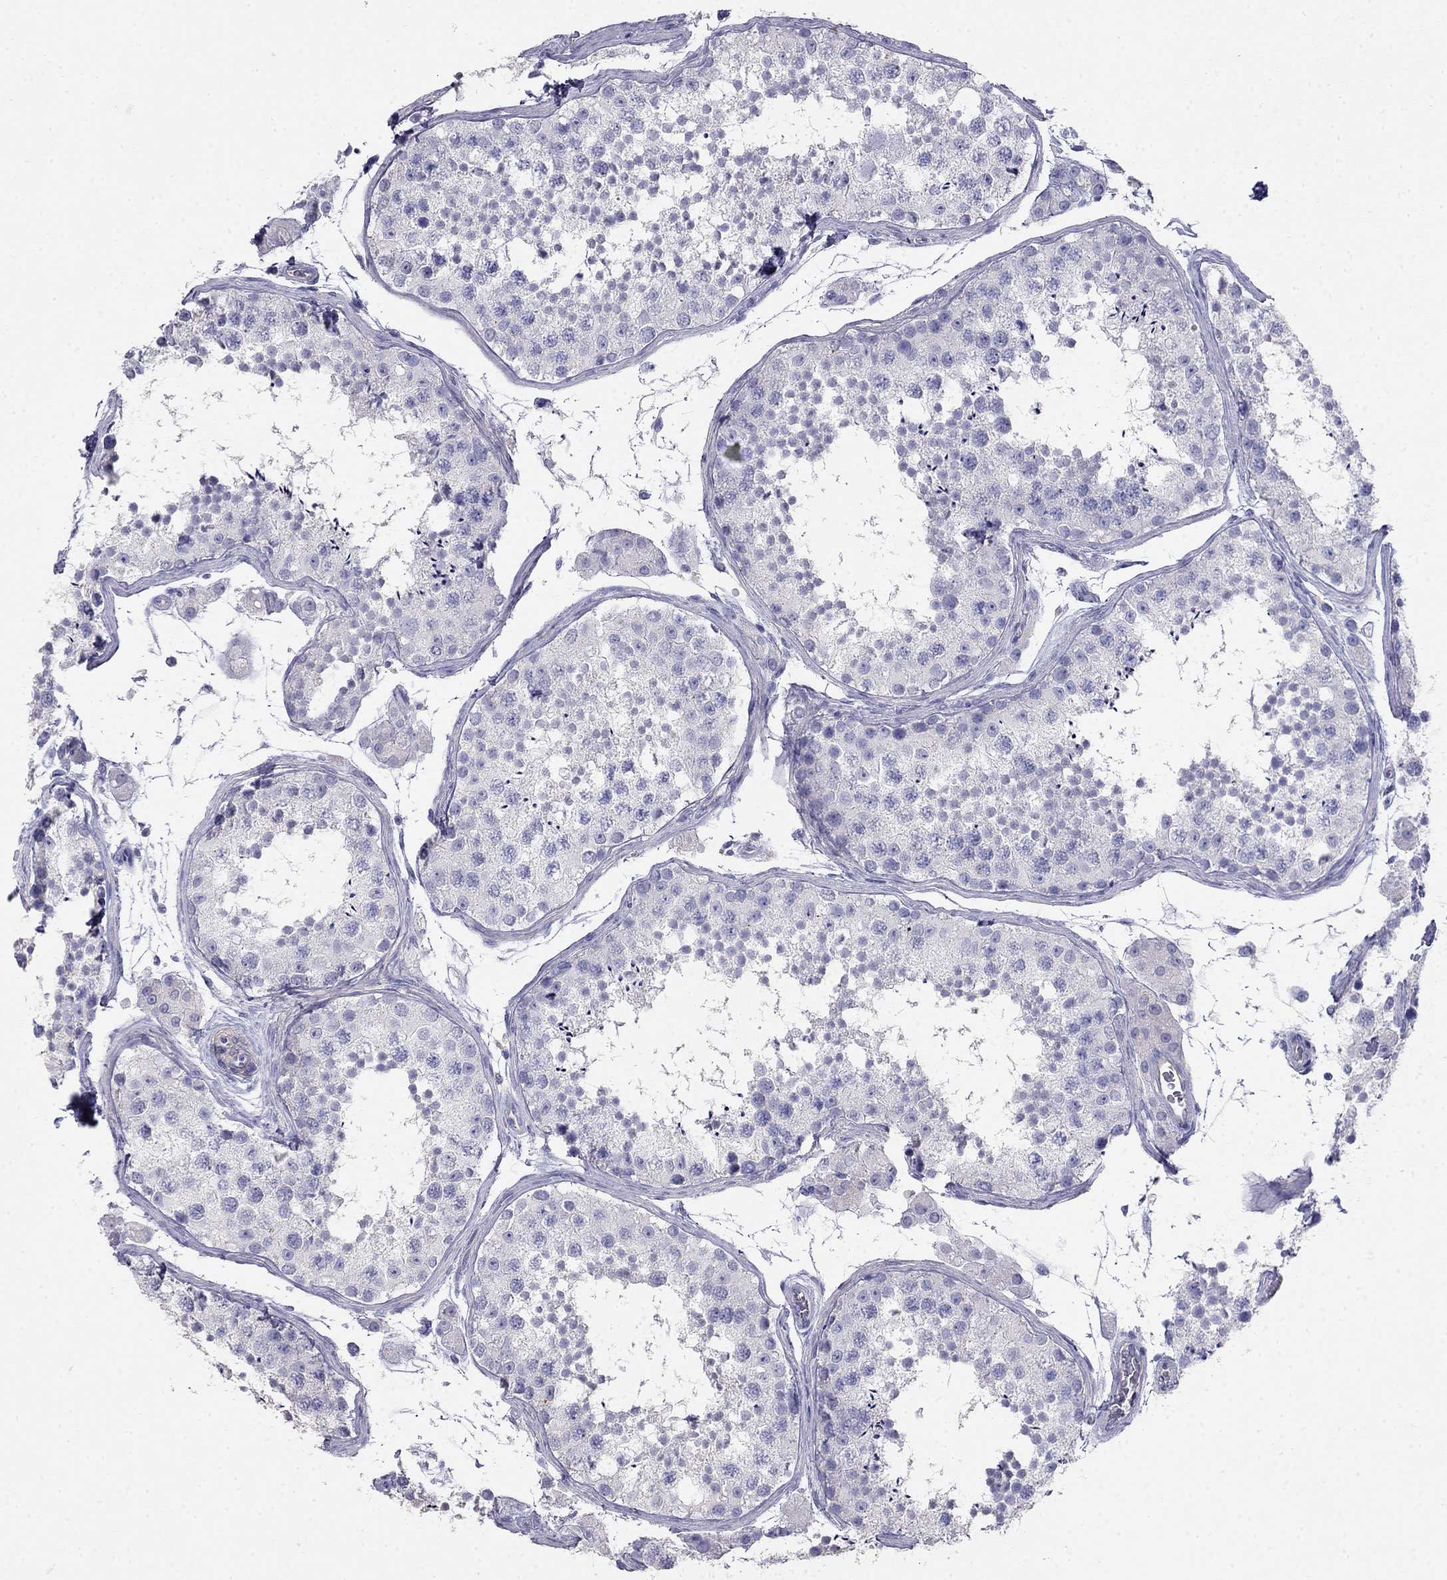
{"staining": {"intensity": "negative", "quantity": "none", "location": "none"}, "tissue": "testis", "cell_type": "Cells in seminiferous ducts", "image_type": "normal", "snomed": [{"axis": "morphology", "description": "Normal tissue, NOS"}, {"axis": "topography", "description": "Testis"}], "caption": "Immunohistochemistry (IHC) of benign human testis demonstrates no staining in cells in seminiferous ducts.", "gene": "LY6H", "patient": {"sex": "male", "age": 41}}